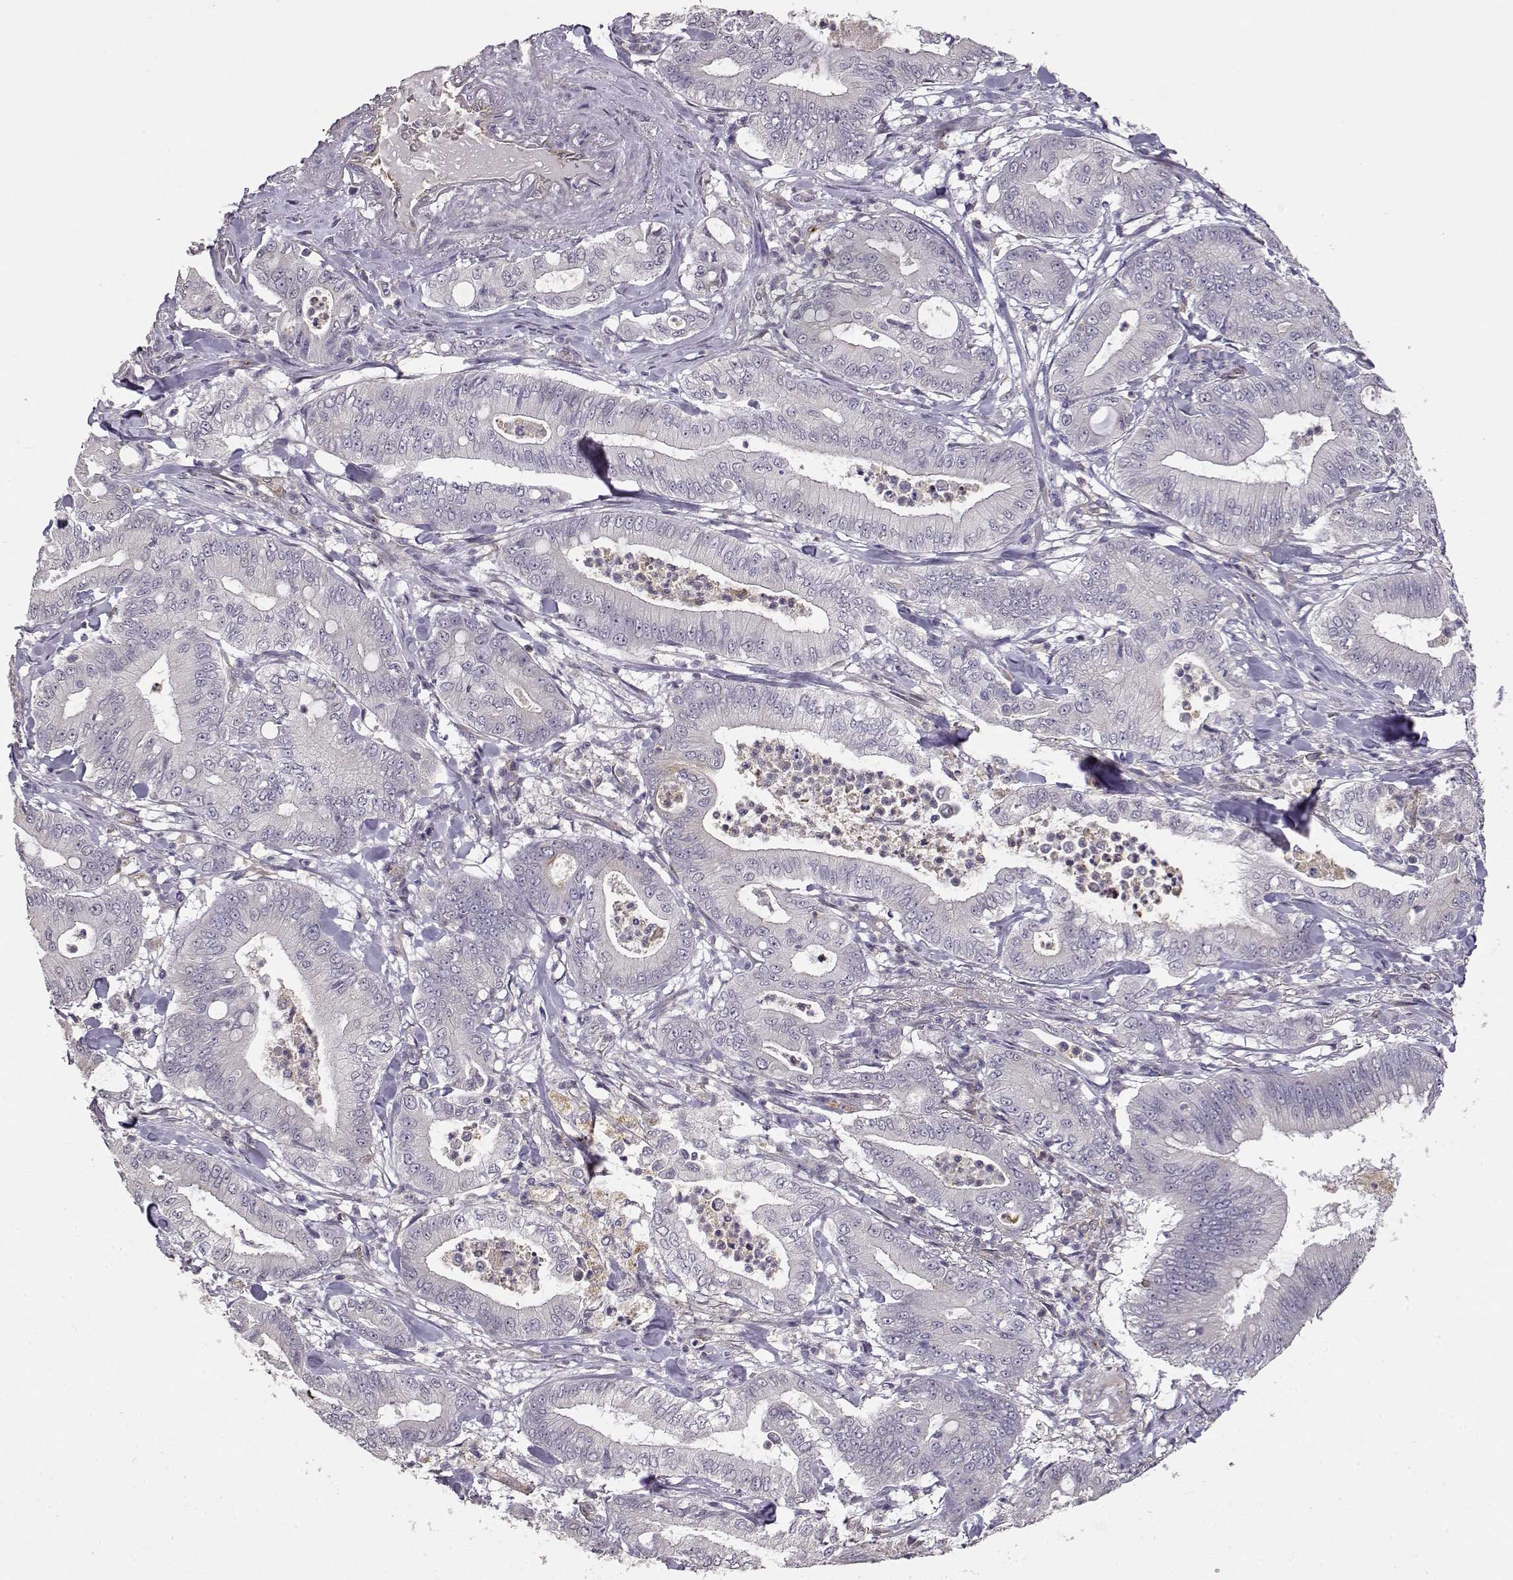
{"staining": {"intensity": "negative", "quantity": "none", "location": "none"}, "tissue": "pancreatic cancer", "cell_type": "Tumor cells", "image_type": "cancer", "snomed": [{"axis": "morphology", "description": "Adenocarcinoma, NOS"}, {"axis": "topography", "description": "Pancreas"}], "caption": "The image reveals no significant positivity in tumor cells of pancreatic cancer (adenocarcinoma). Nuclei are stained in blue.", "gene": "IFITM1", "patient": {"sex": "male", "age": 71}}